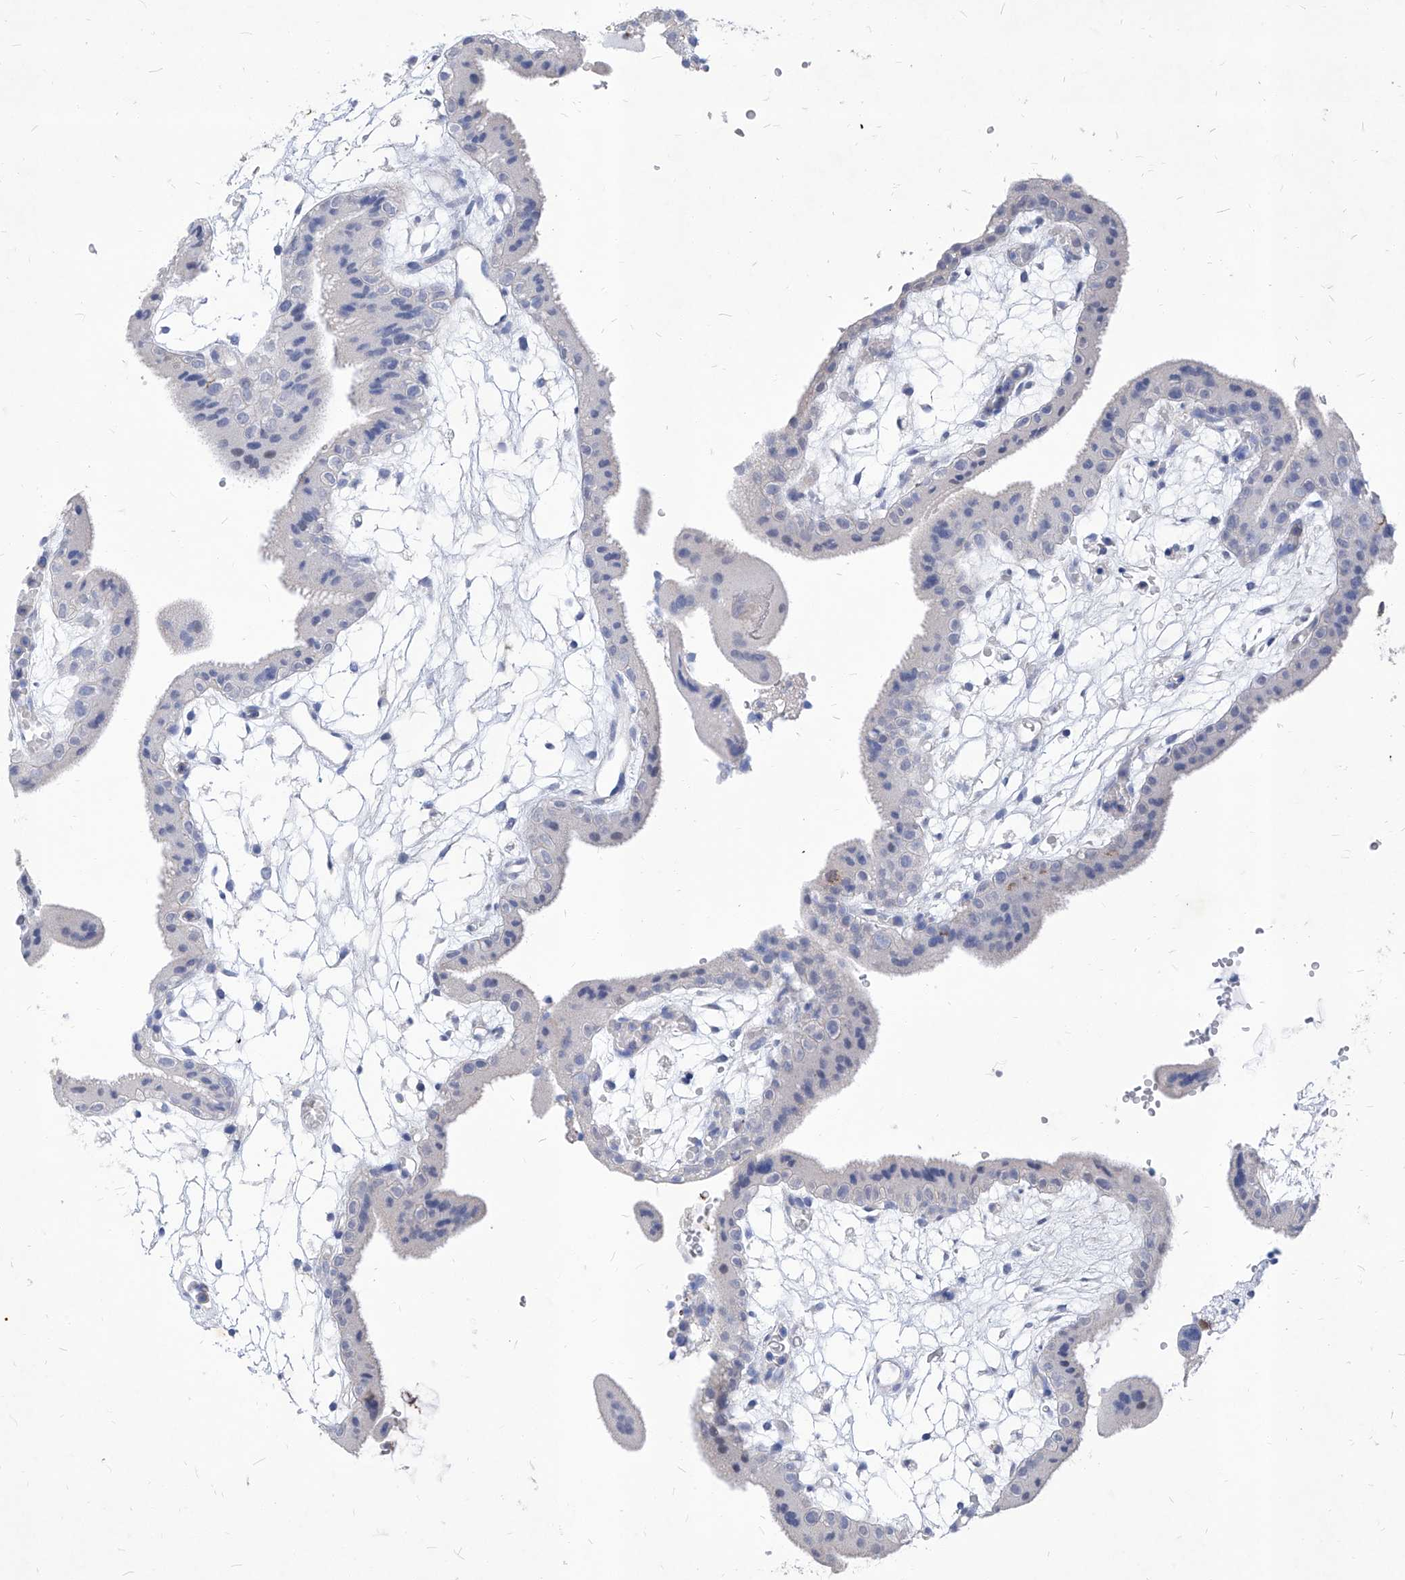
{"staining": {"intensity": "negative", "quantity": "none", "location": "none"}, "tissue": "placenta", "cell_type": "Decidual cells", "image_type": "normal", "snomed": [{"axis": "morphology", "description": "Normal tissue, NOS"}, {"axis": "topography", "description": "Placenta"}], "caption": "An IHC photomicrograph of unremarkable placenta is shown. There is no staining in decidual cells of placenta. Brightfield microscopy of IHC stained with DAB (3,3'-diaminobenzidine) (brown) and hematoxylin (blue), captured at high magnification.", "gene": "UBOX5", "patient": {"sex": "female", "age": 18}}